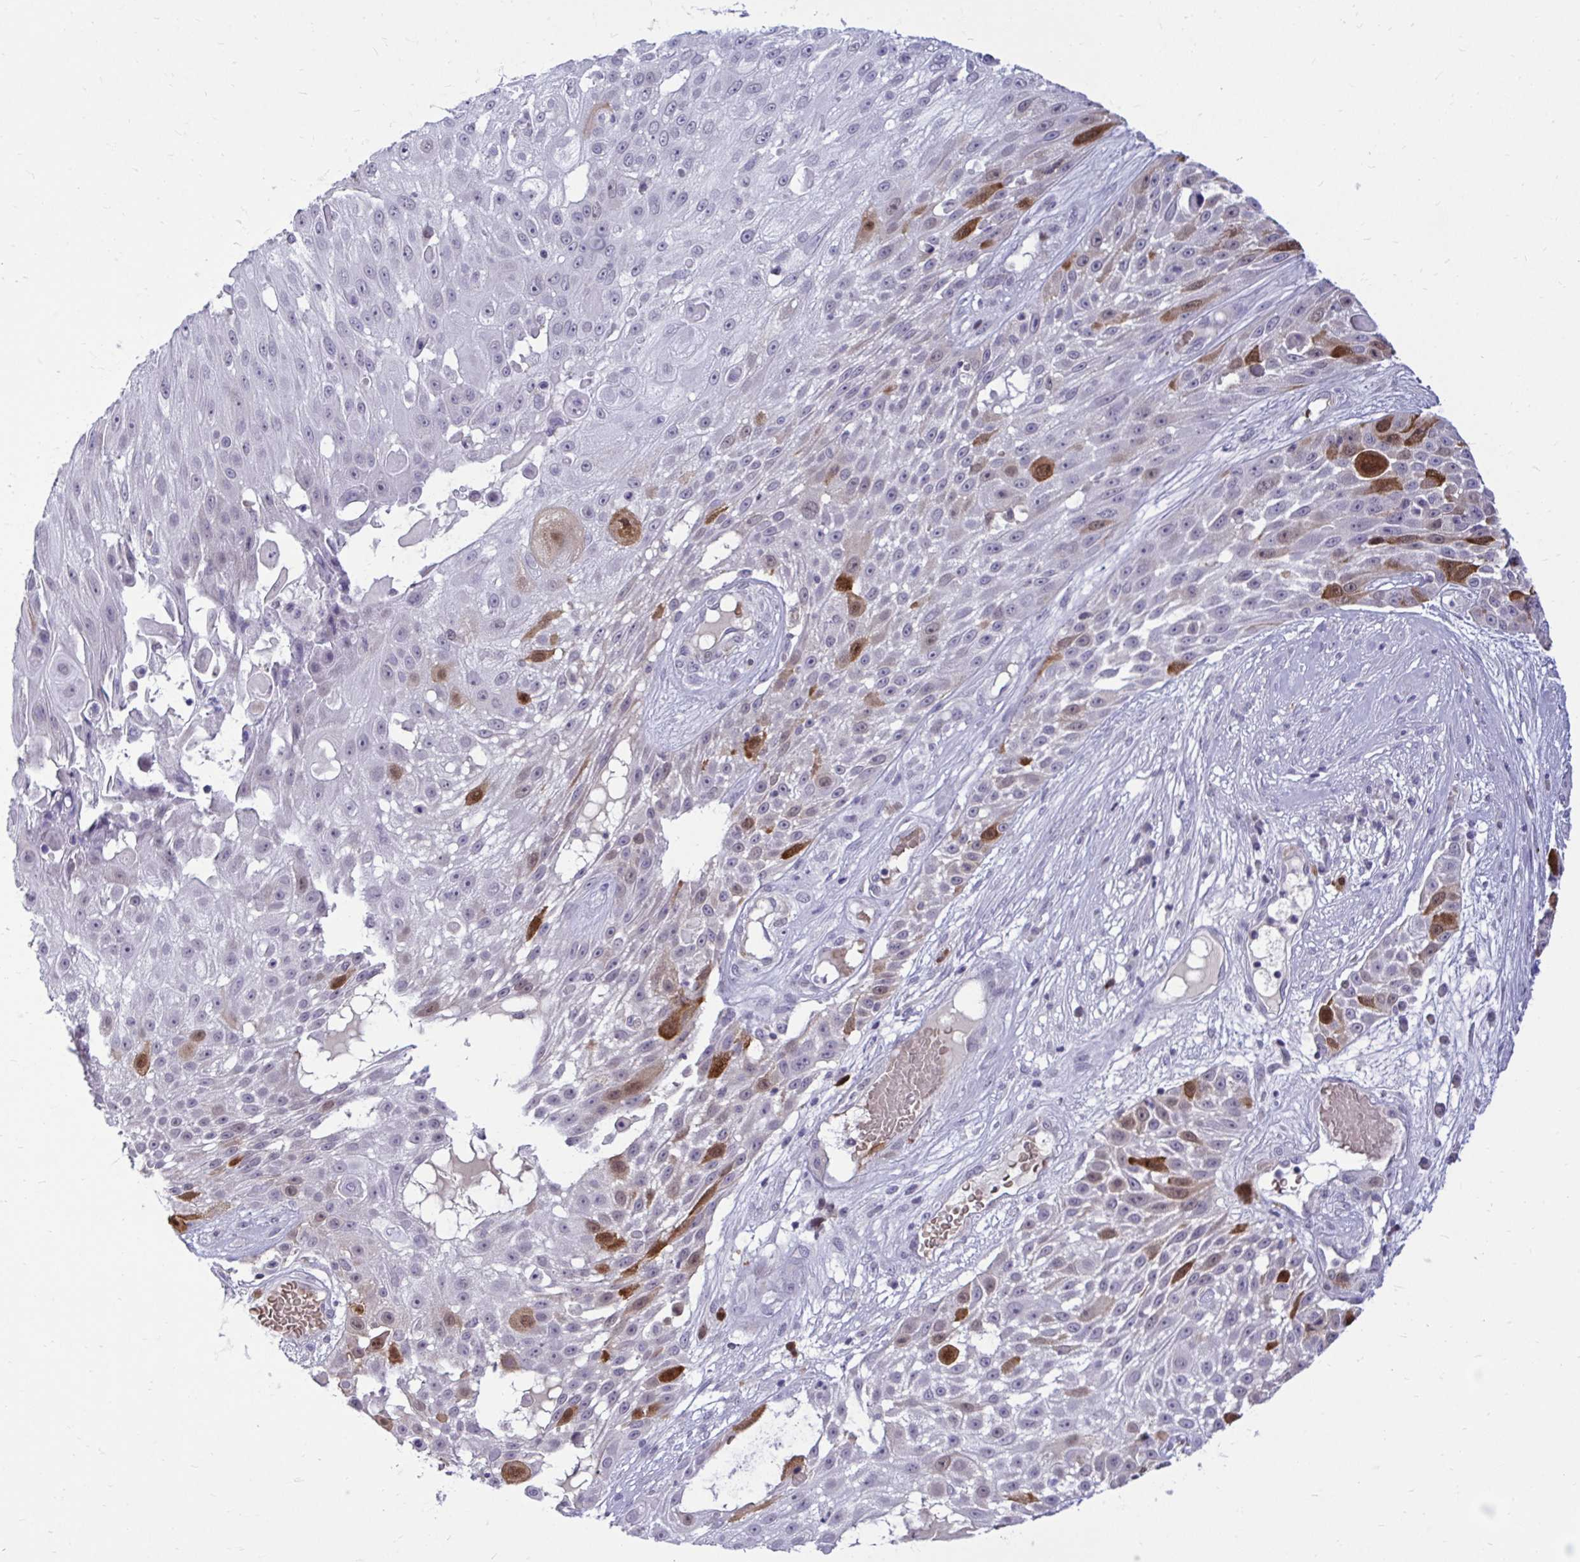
{"staining": {"intensity": "strong", "quantity": "<25%", "location": "cytoplasmic/membranous,nuclear"}, "tissue": "skin cancer", "cell_type": "Tumor cells", "image_type": "cancer", "snomed": [{"axis": "morphology", "description": "Squamous cell carcinoma, NOS"}, {"axis": "topography", "description": "Skin"}], "caption": "High-magnification brightfield microscopy of skin squamous cell carcinoma stained with DAB (brown) and counterstained with hematoxylin (blue). tumor cells exhibit strong cytoplasmic/membranous and nuclear expression is present in approximately<25% of cells. The protein is stained brown, and the nuclei are stained in blue (DAB IHC with brightfield microscopy, high magnification).", "gene": "CDC20", "patient": {"sex": "female", "age": 86}}